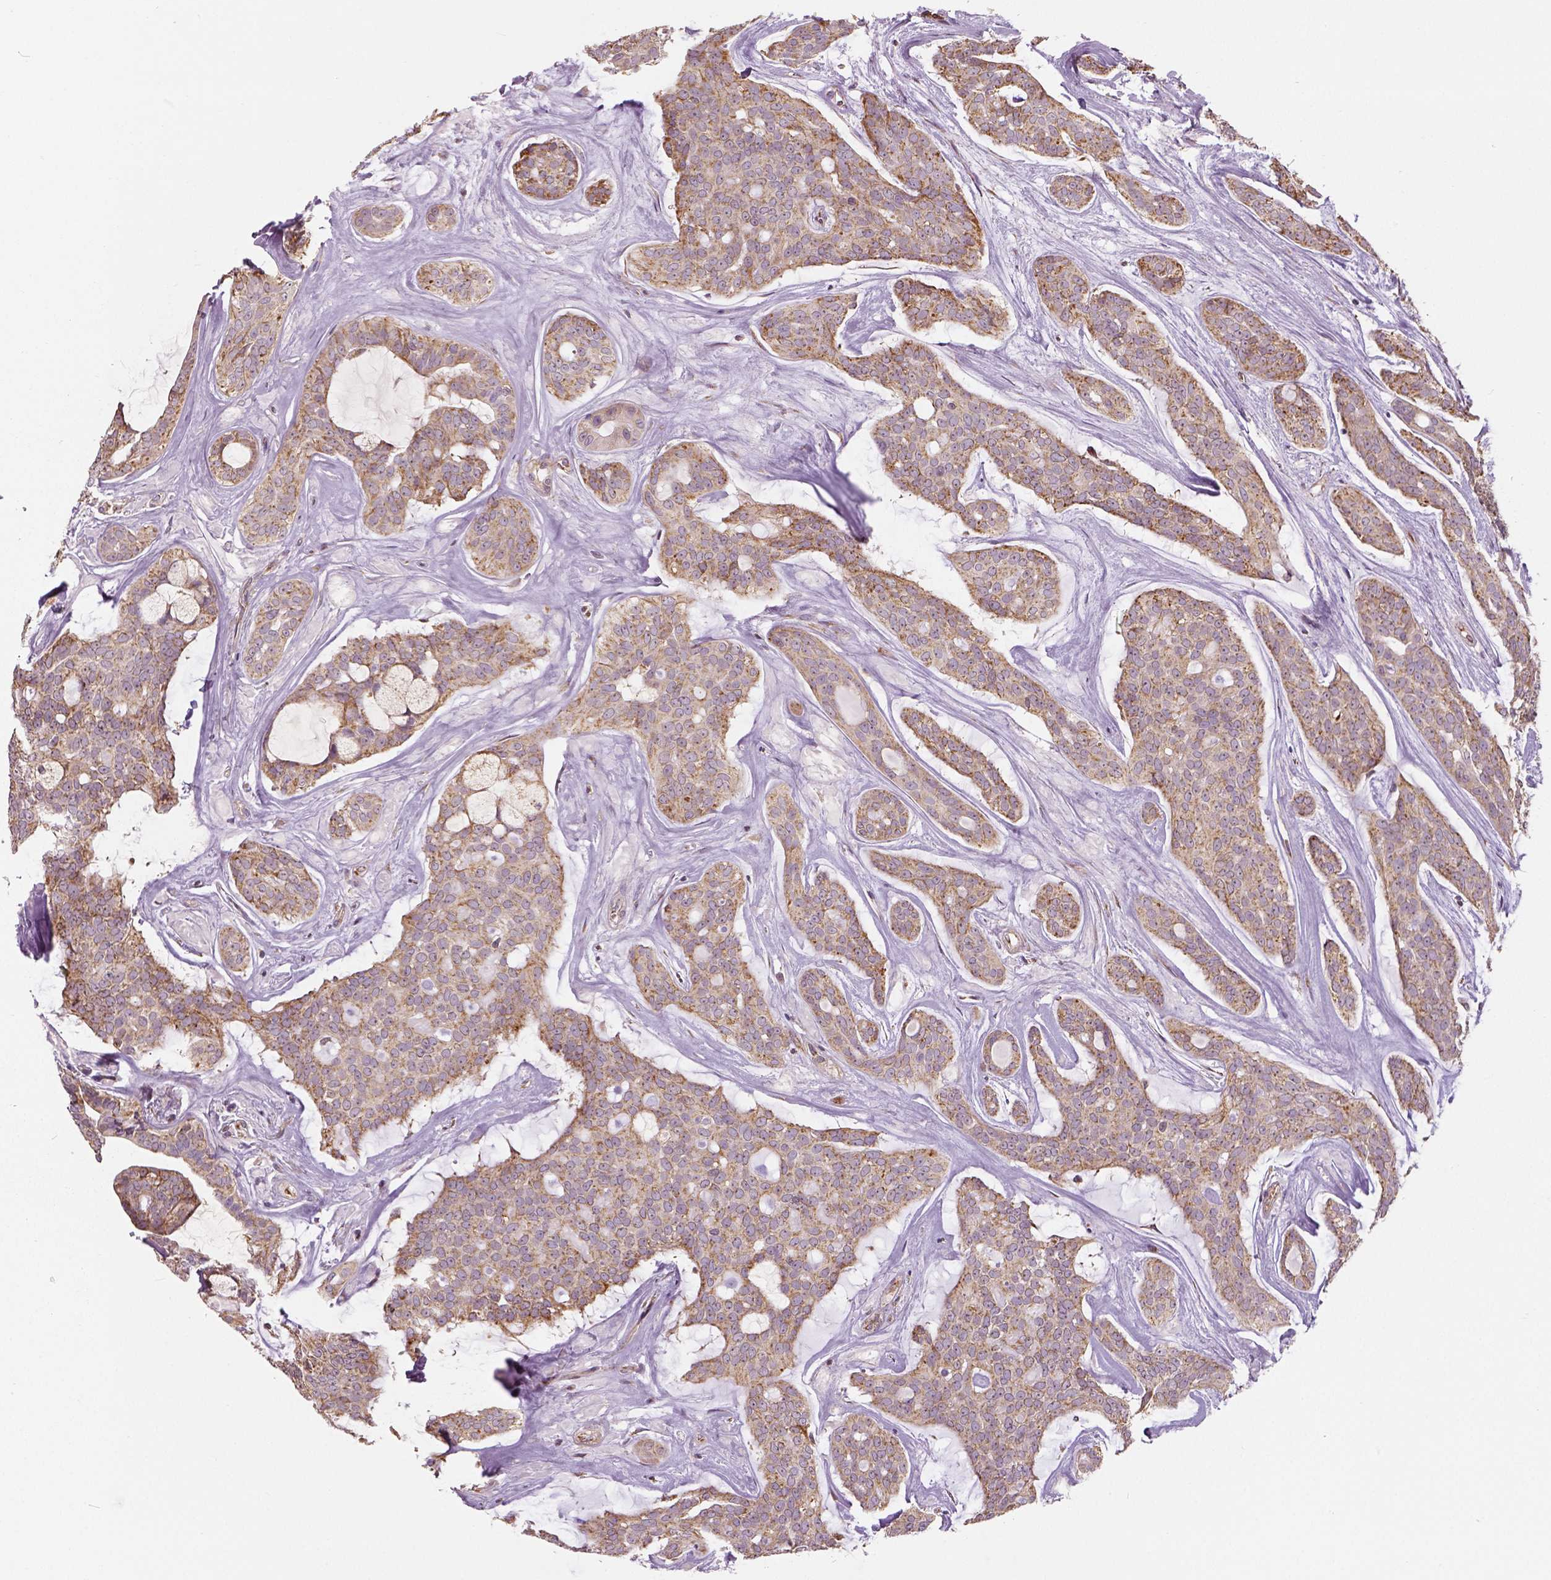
{"staining": {"intensity": "moderate", "quantity": "<25%", "location": "cytoplasmic/membranous"}, "tissue": "head and neck cancer", "cell_type": "Tumor cells", "image_type": "cancer", "snomed": [{"axis": "morphology", "description": "Adenocarcinoma, NOS"}, {"axis": "topography", "description": "Head-Neck"}], "caption": "Head and neck cancer (adenocarcinoma) was stained to show a protein in brown. There is low levels of moderate cytoplasmic/membranous staining in approximately <25% of tumor cells. The staining is performed using DAB (3,3'-diaminobenzidine) brown chromogen to label protein expression. The nuclei are counter-stained blue using hematoxylin.", "gene": "PGAM5", "patient": {"sex": "male", "age": 66}}